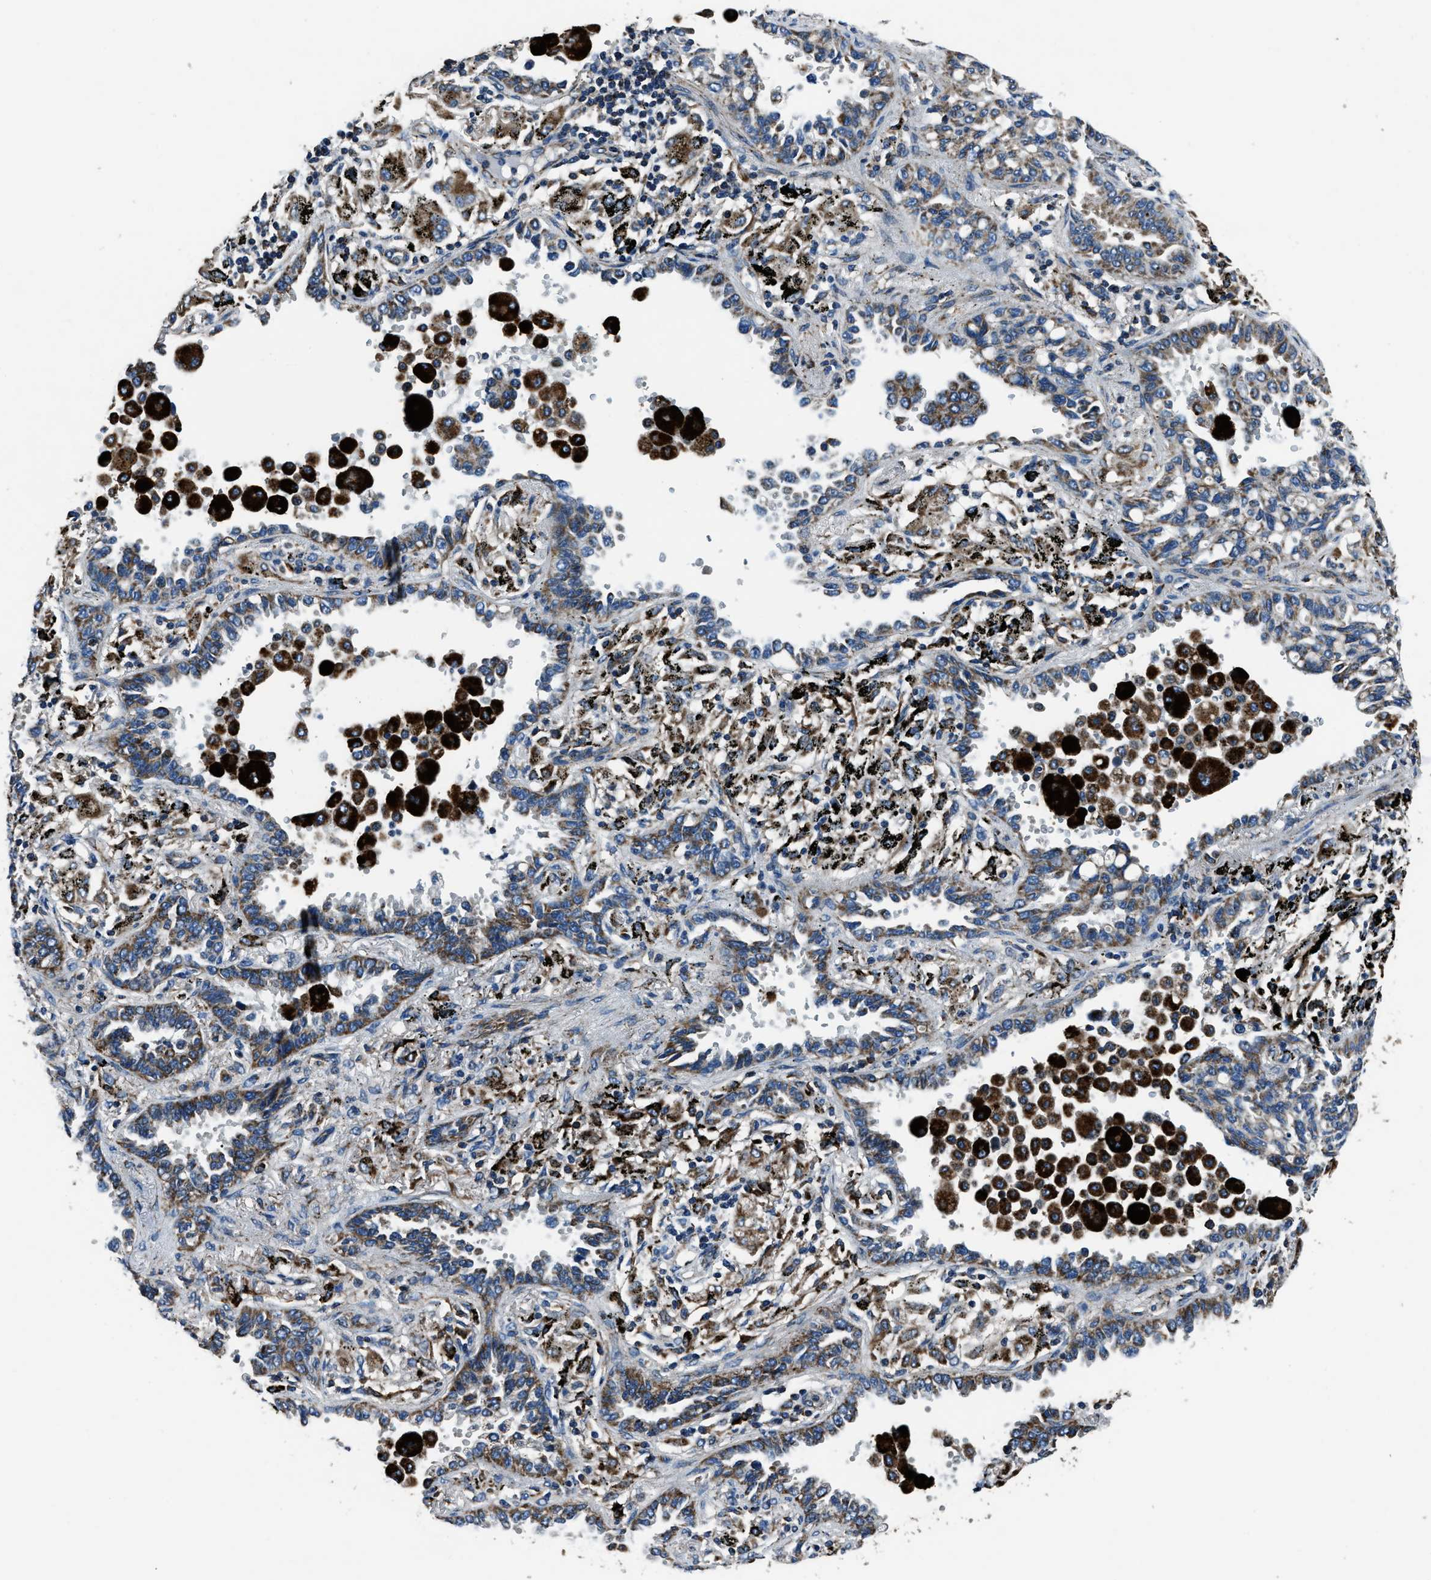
{"staining": {"intensity": "moderate", "quantity": ">75%", "location": "cytoplasmic/membranous"}, "tissue": "lung cancer", "cell_type": "Tumor cells", "image_type": "cancer", "snomed": [{"axis": "morphology", "description": "Normal tissue, NOS"}, {"axis": "morphology", "description": "Adenocarcinoma, NOS"}, {"axis": "topography", "description": "Lung"}], "caption": "Tumor cells reveal moderate cytoplasmic/membranous staining in about >75% of cells in lung adenocarcinoma.", "gene": "OGDH", "patient": {"sex": "male", "age": 59}}